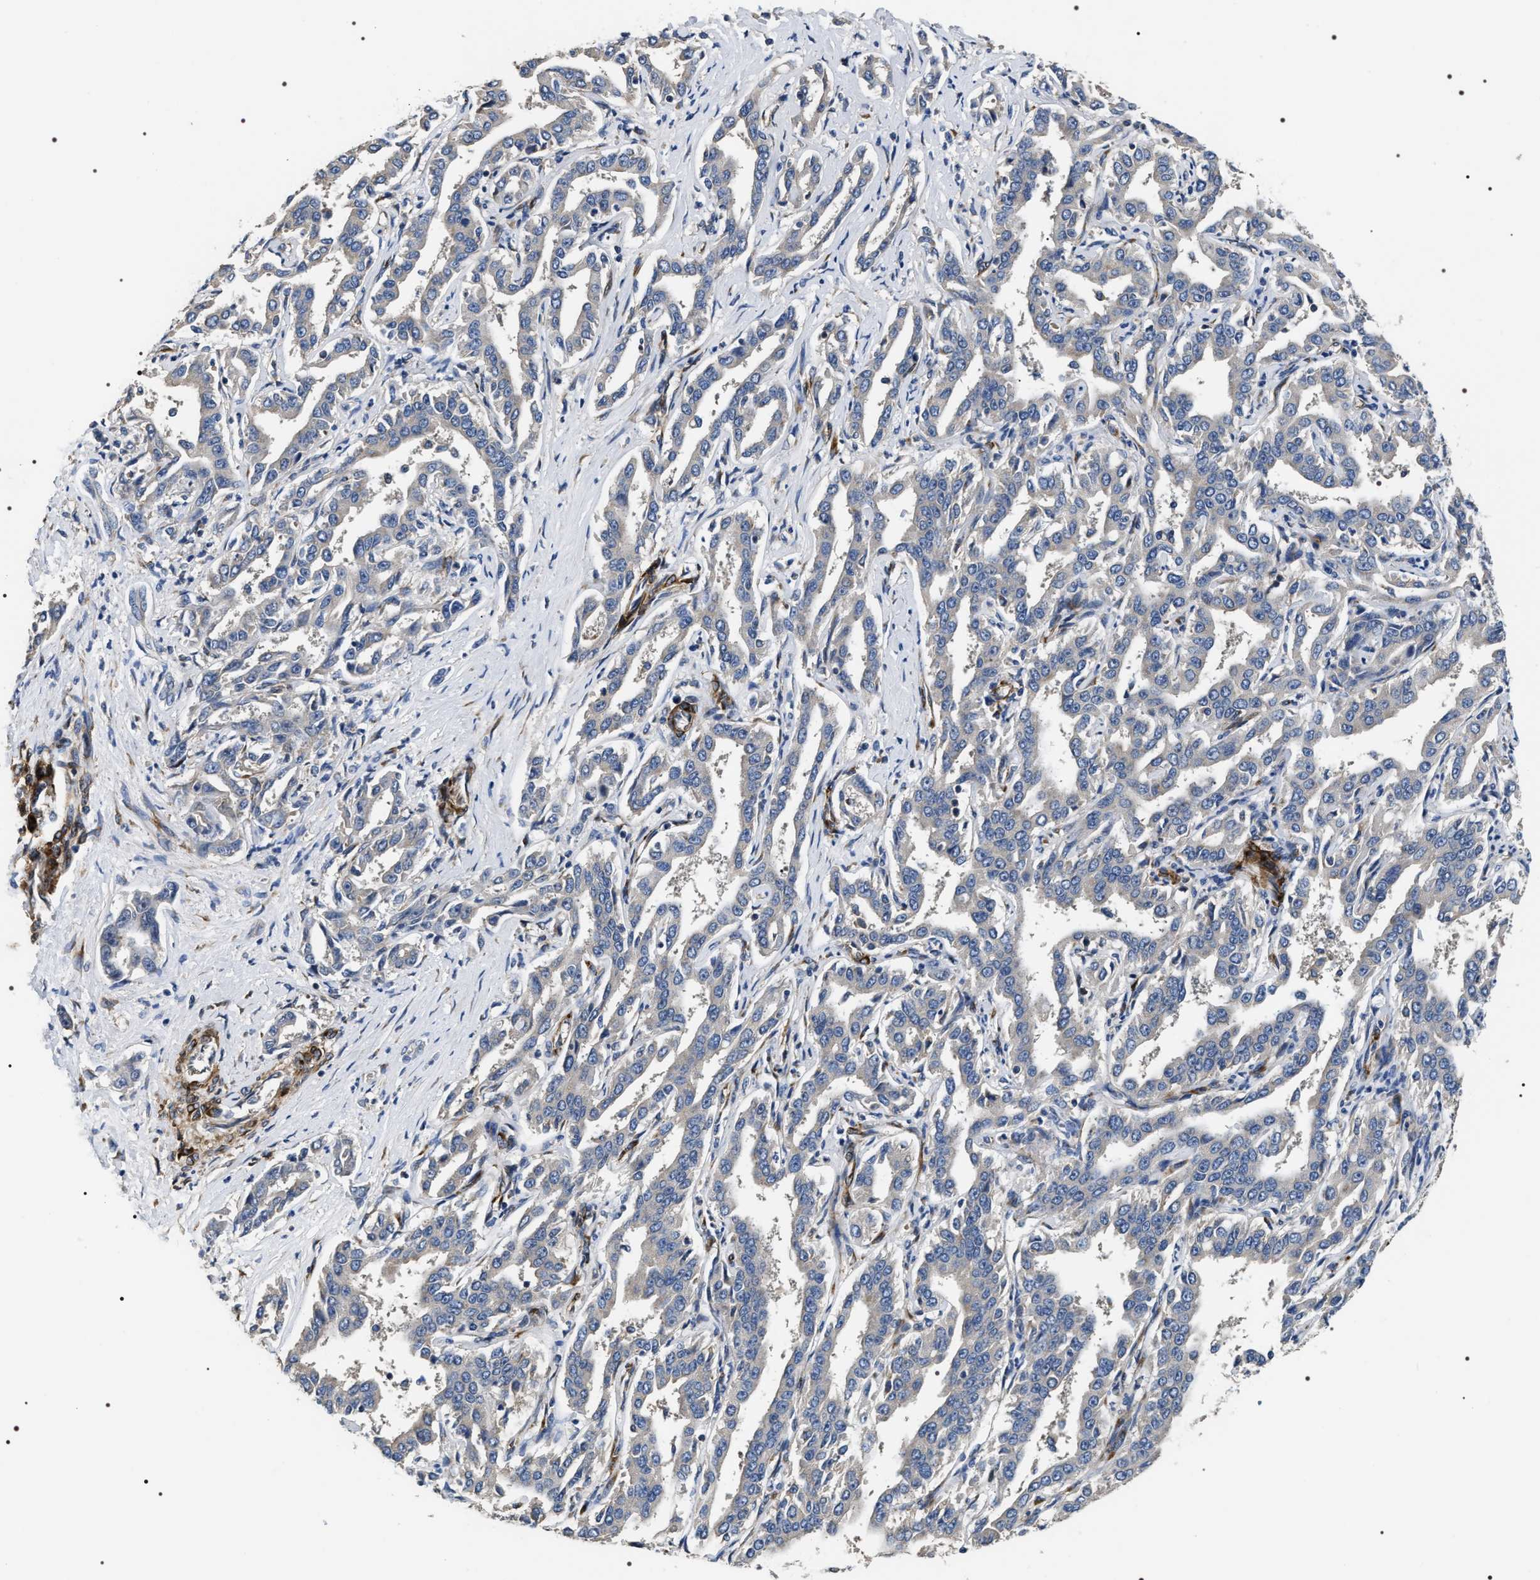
{"staining": {"intensity": "negative", "quantity": "none", "location": "none"}, "tissue": "liver cancer", "cell_type": "Tumor cells", "image_type": "cancer", "snomed": [{"axis": "morphology", "description": "Cholangiocarcinoma"}, {"axis": "topography", "description": "Liver"}], "caption": "The photomicrograph shows no significant staining in tumor cells of cholangiocarcinoma (liver).", "gene": "ZC3HAV1L", "patient": {"sex": "male", "age": 59}}